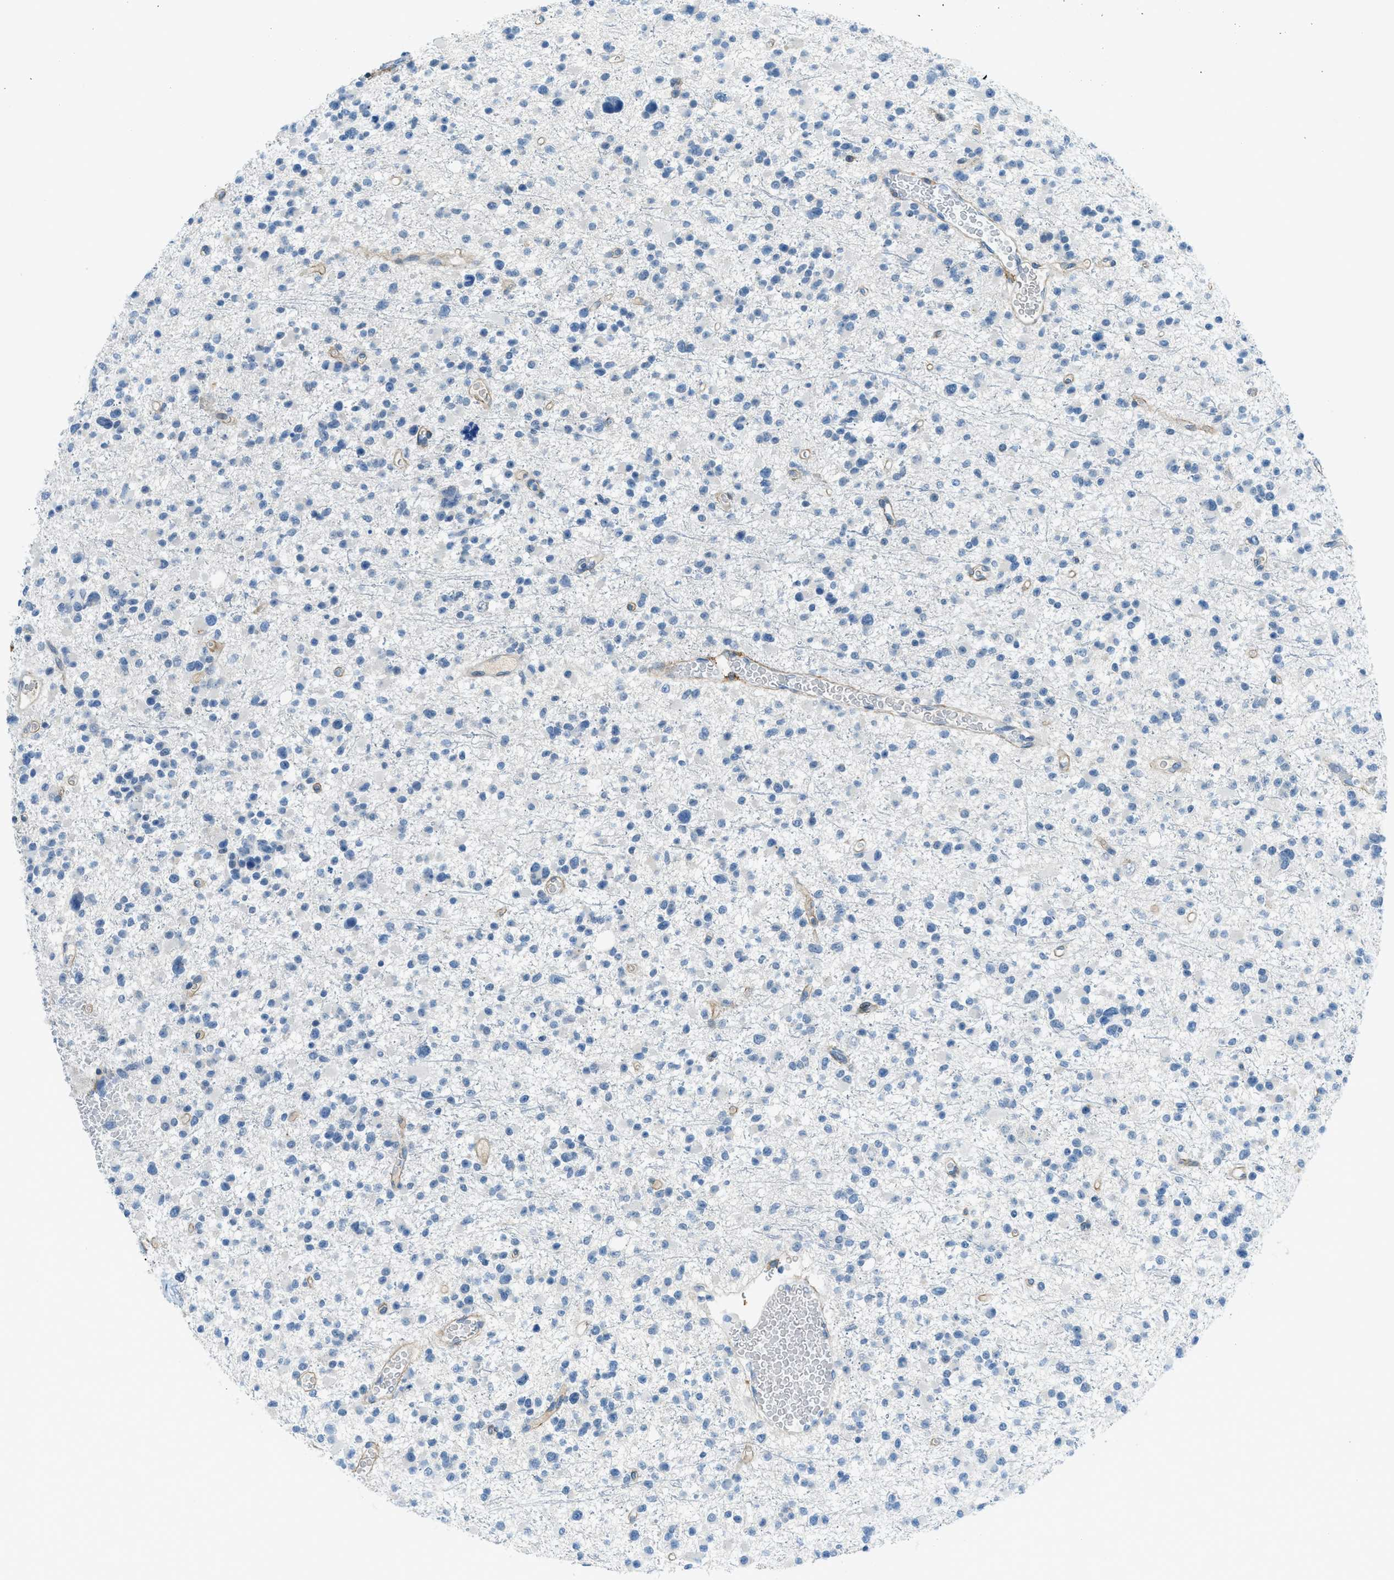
{"staining": {"intensity": "negative", "quantity": "none", "location": "none"}, "tissue": "glioma", "cell_type": "Tumor cells", "image_type": "cancer", "snomed": [{"axis": "morphology", "description": "Glioma, malignant, Low grade"}, {"axis": "topography", "description": "Brain"}], "caption": "An IHC image of malignant glioma (low-grade) is shown. There is no staining in tumor cells of malignant glioma (low-grade). The staining is performed using DAB brown chromogen with nuclei counter-stained in using hematoxylin.", "gene": "KLHL8", "patient": {"sex": "female", "age": 22}}